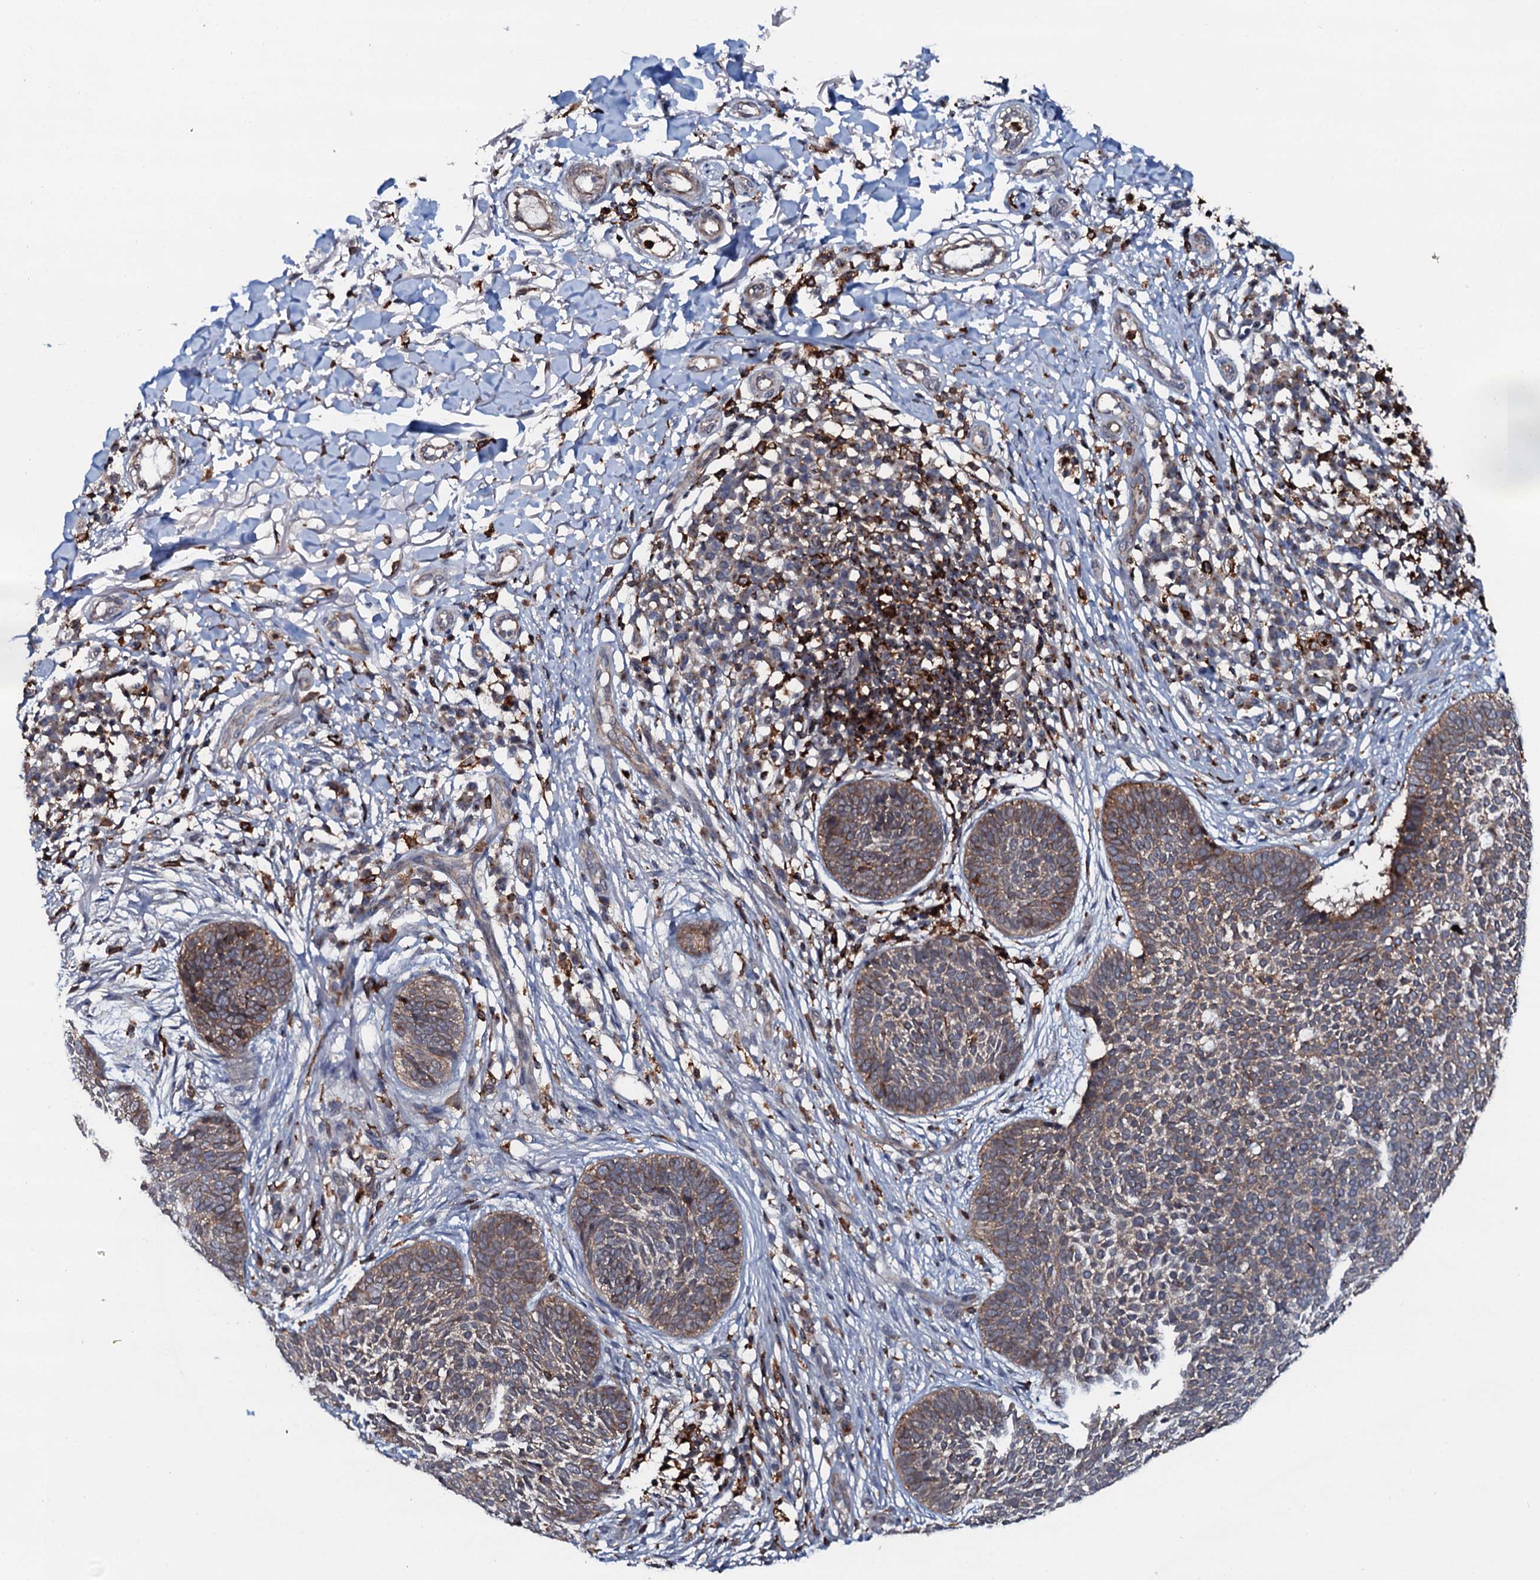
{"staining": {"intensity": "moderate", "quantity": ">75%", "location": "cytoplasmic/membranous"}, "tissue": "skin cancer", "cell_type": "Tumor cells", "image_type": "cancer", "snomed": [{"axis": "morphology", "description": "Basal cell carcinoma"}, {"axis": "topography", "description": "Skin"}], "caption": "Immunohistochemical staining of human skin cancer (basal cell carcinoma) demonstrates moderate cytoplasmic/membranous protein expression in approximately >75% of tumor cells.", "gene": "VAMP8", "patient": {"sex": "female", "age": 64}}